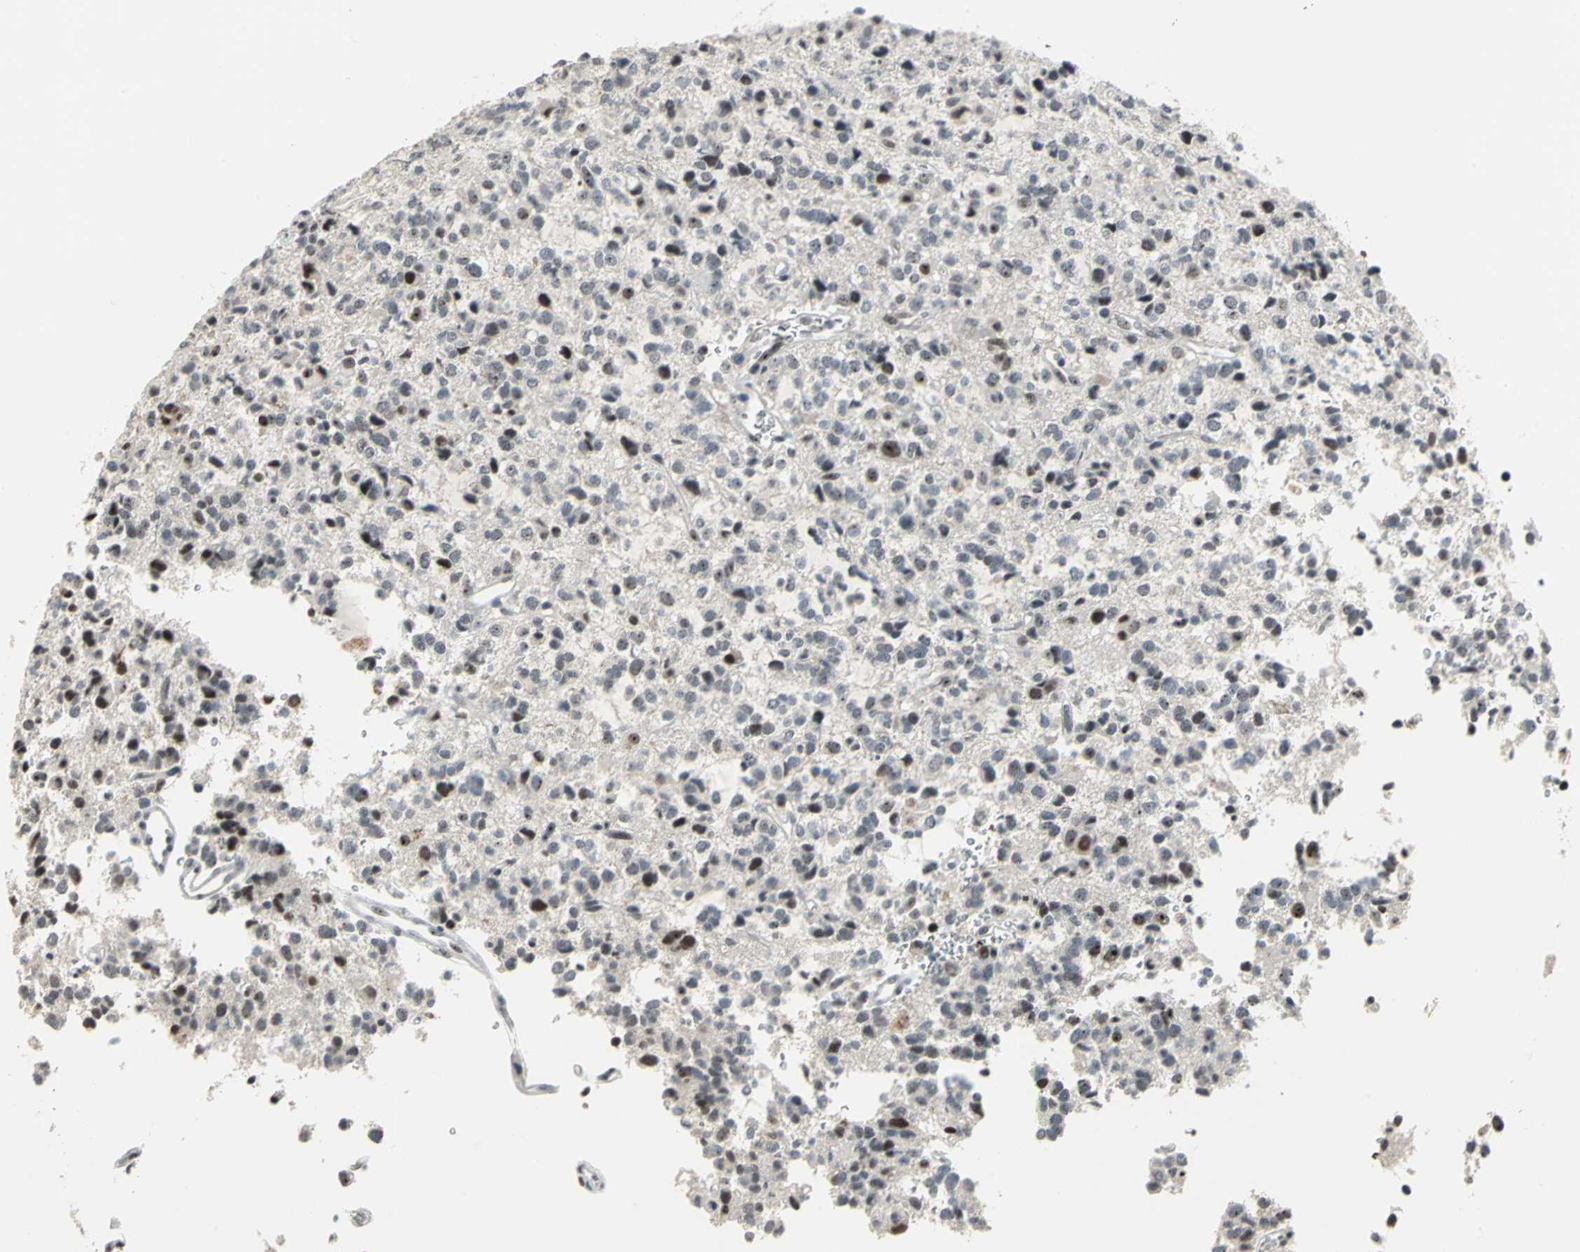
{"staining": {"intensity": "moderate", "quantity": ">75%", "location": "nuclear"}, "tissue": "glioma", "cell_type": "Tumor cells", "image_type": "cancer", "snomed": [{"axis": "morphology", "description": "Glioma, malignant, High grade"}, {"axis": "topography", "description": "Brain"}], "caption": "About >75% of tumor cells in glioma display moderate nuclear protein staining as visualized by brown immunohistochemical staining.", "gene": "GLI3", "patient": {"sex": "male", "age": 47}}